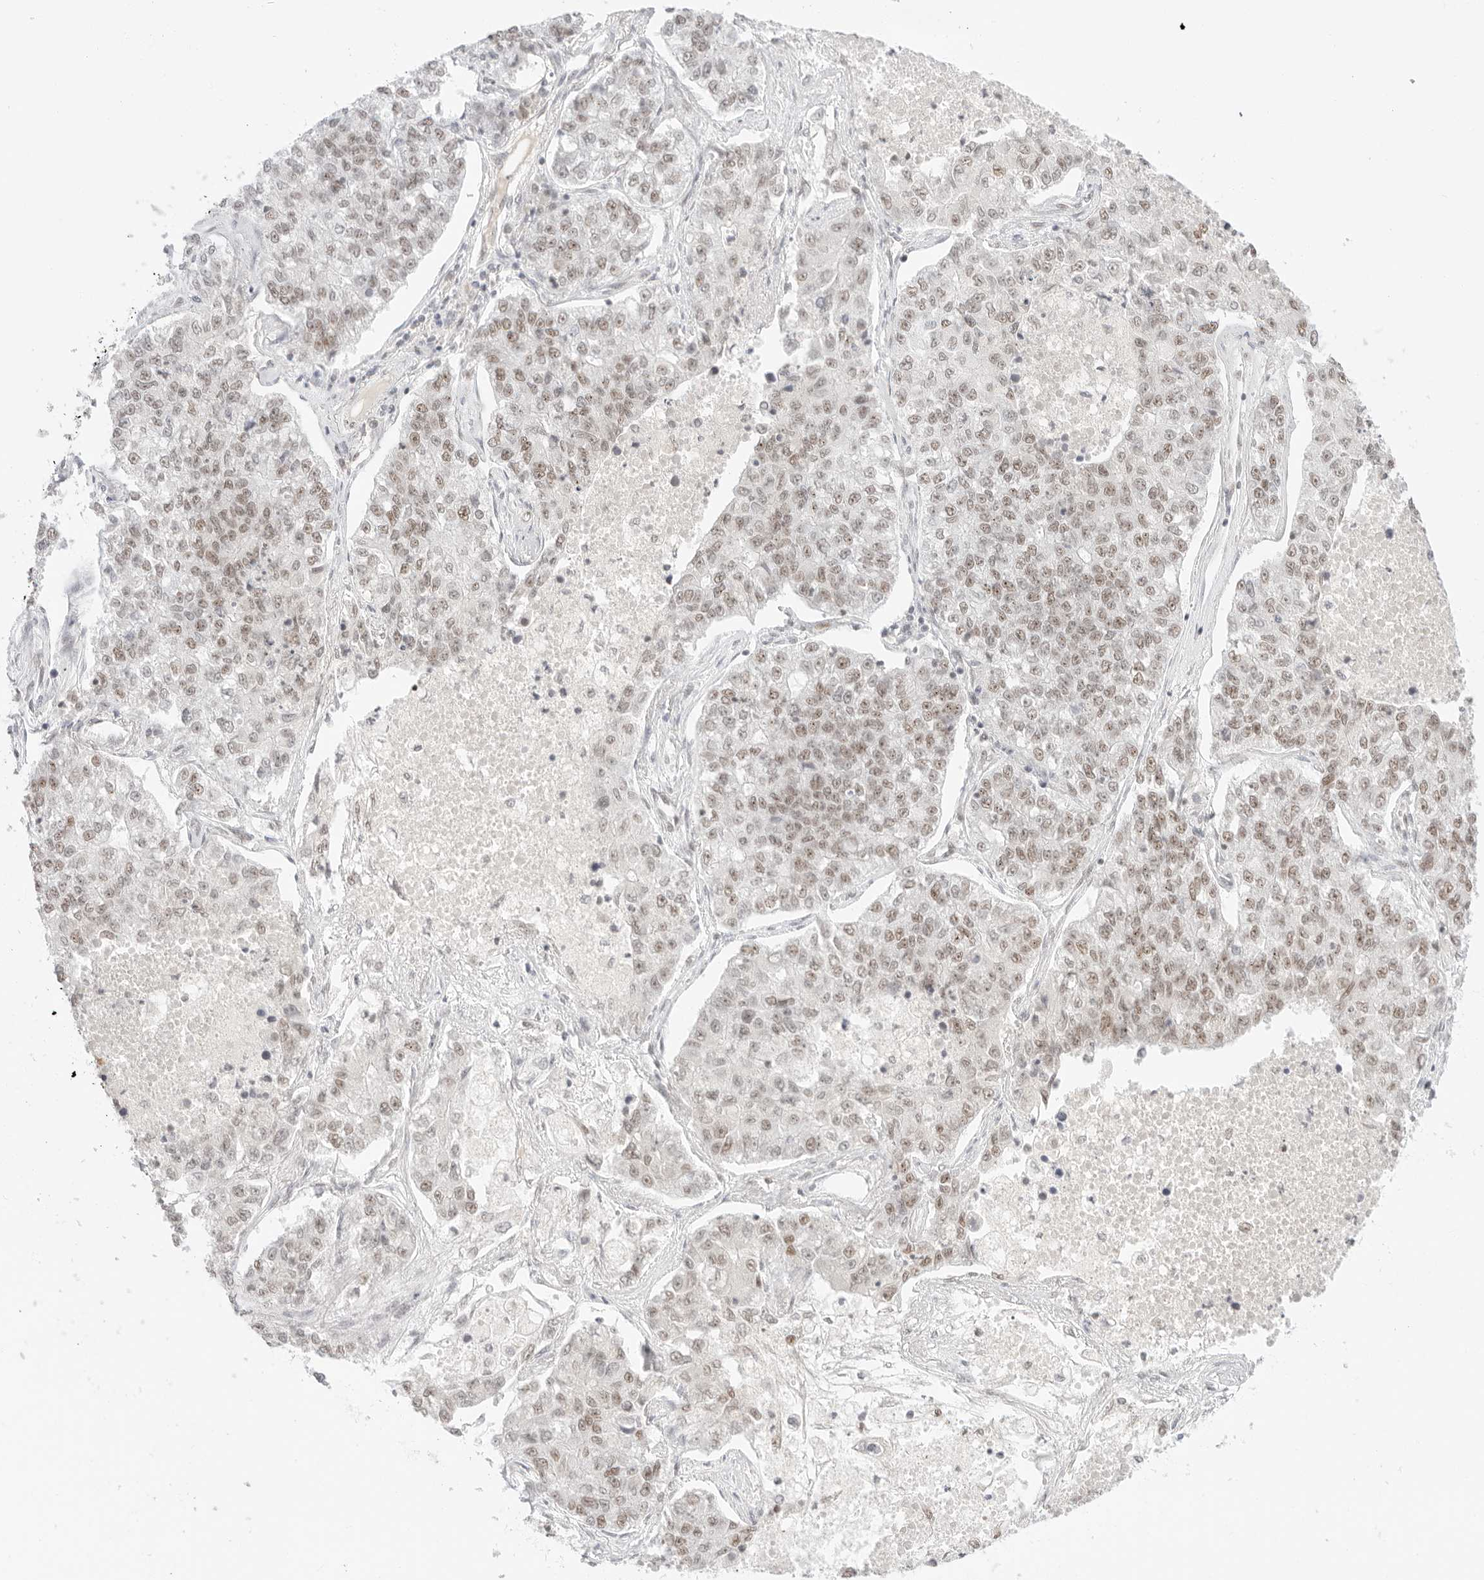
{"staining": {"intensity": "weak", "quantity": ">75%", "location": "nuclear"}, "tissue": "lung cancer", "cell_type": "Tumor cells", "image_type": "cancer", "snomed": [{"axis": "morphology", "description": "Adenocarcinoma, NOS"}, {"axis": "topography", "description": "Lung"}], "caption": "This is an image of immunohistochemistry staining of adenocarcinoma (lung), which shows weak staining in the nuclear of tumor cells.", "gene": "ITGA6", "patient": {"sex": "male", "age": 49}}